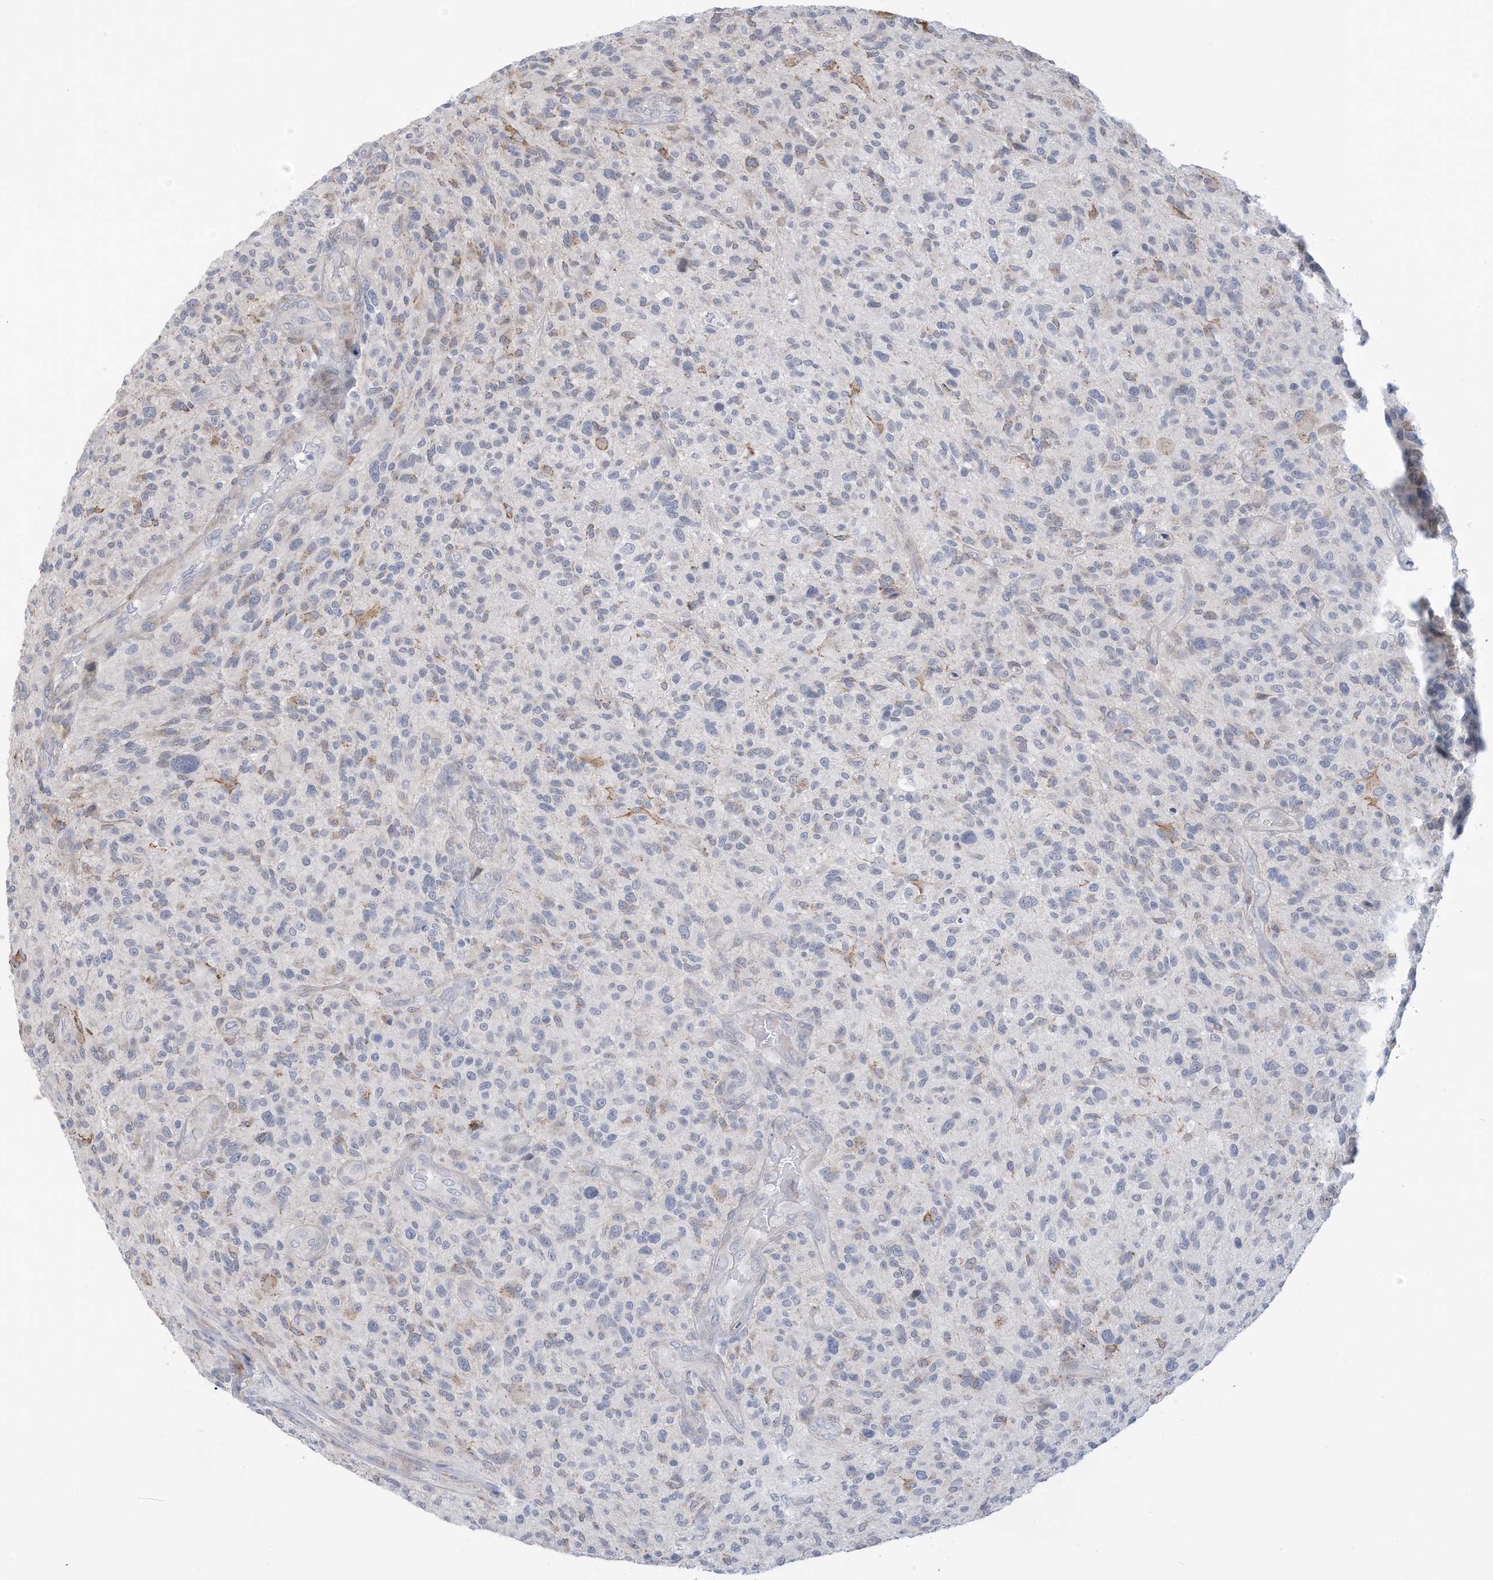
{"staining": {"intensity": "negative", "quantity": "none", "location": "none"}, "tissue": "glioma", "cell_type": "Tumor cells", "image_type": "cancer", "snomed": [{"axis": "morphology", "description": "Glioma, malignant, High grade"}, {"axis": "topography", "description": "Brain"}], "caption": "Malignant glioma (high-grade) stained for a protein using IHC demonstrates no expression tumor cells.", "gene": "ZNF292", "patient": {"sex": "male", "age": 47}}